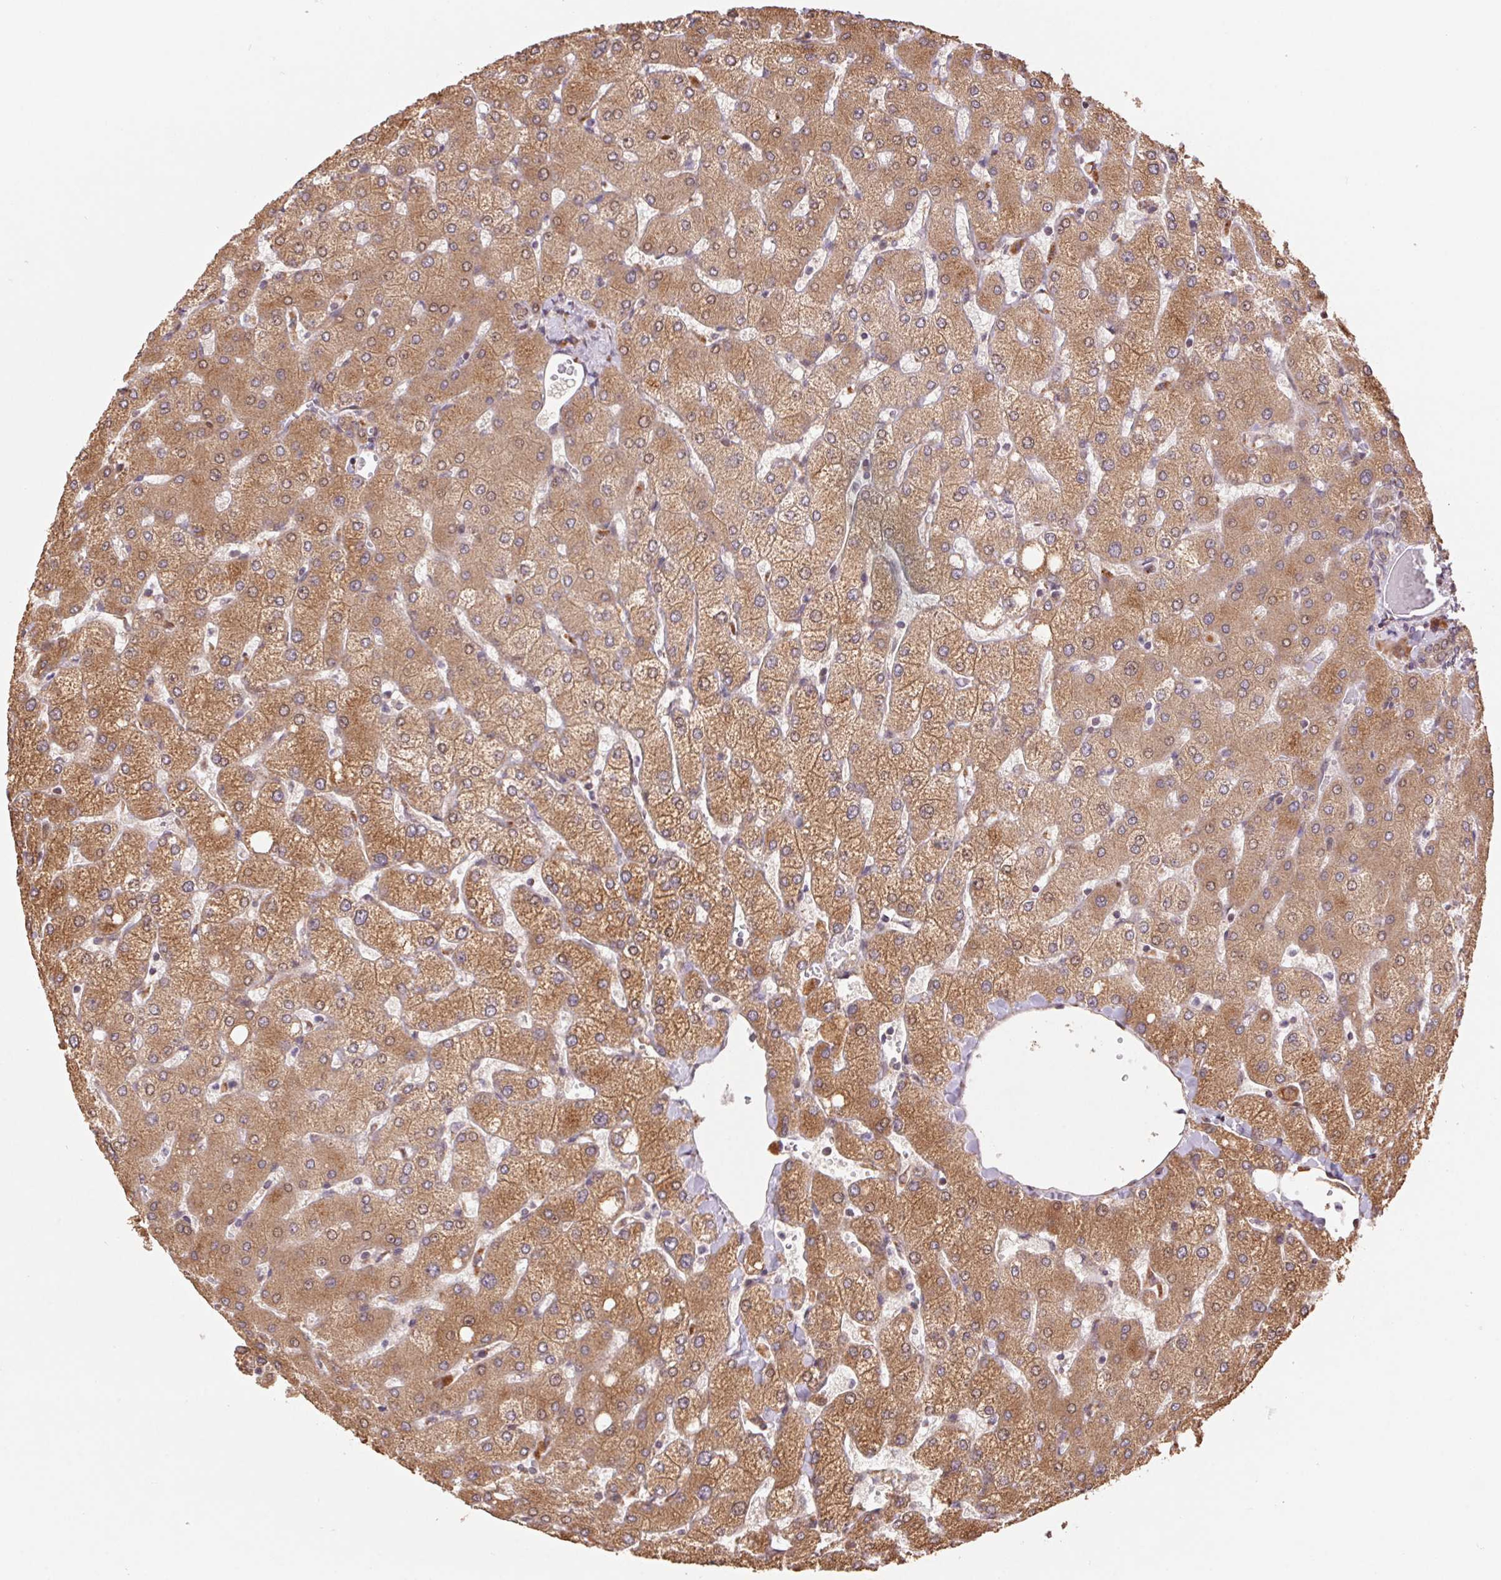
{"staining": {"intensity": "weak", "quantity": ">75%", "location": "cytoplasmic/membranous"}, "tissue": "liver", "cell_type": "Cholangiocytes", "image_type": "normal", "snomed": [{"axis": "morphology", "description": "Normal tissue, NOS"}, {"axis": "topography", "description": "Liver"}], "caption": "Protein expression analysis of benign liver shows weak cytoplasmic/membranous expression in about >75% of cholangiocytes.", "gene": "PDHA1", "patient": {"sex": "female", "age": 54}}